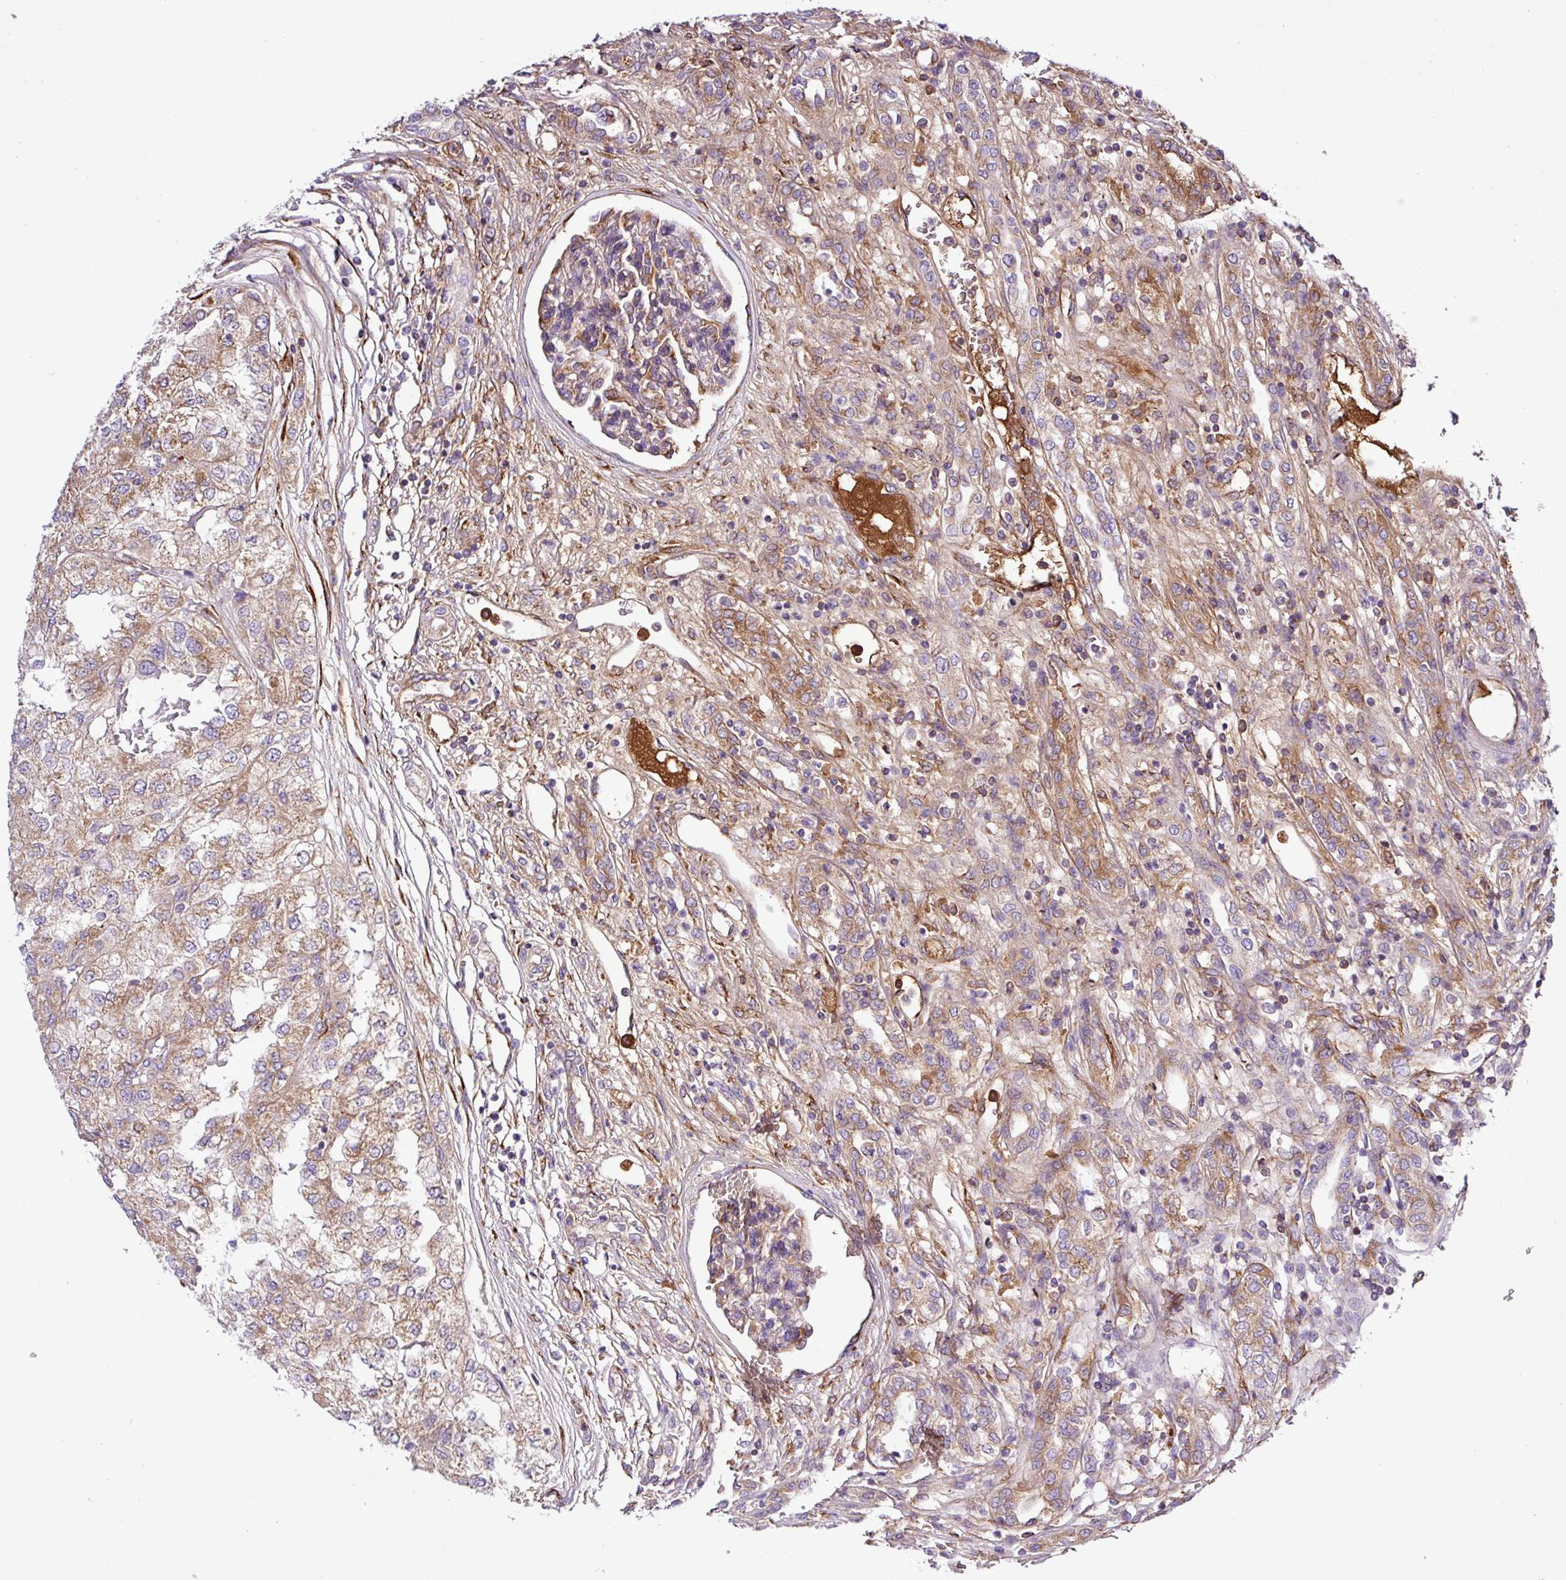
{"staining": {"intensity": "moderate", "quantity": ">75%", "location": "cytoplasmic/membranous"}, "tissue": "renal cancer", "cell_type": "Tumor cells", "image_type": "cancer", "snomed": [{"axis": "morphology", "description": "Adenocarcinoma, NOS"}, {"axis": "topography", "description": "Kidney"}], "caption": "Immunohistochemistry photomicrograph of renal cancer stained for a protein (brown), which demonstrates medium levels of moderate cytoplasmic/membranous expression in approximately >75% of tumor cells.", "gene": "CWH43", "patient": {"sex": "female", "age": 54}}